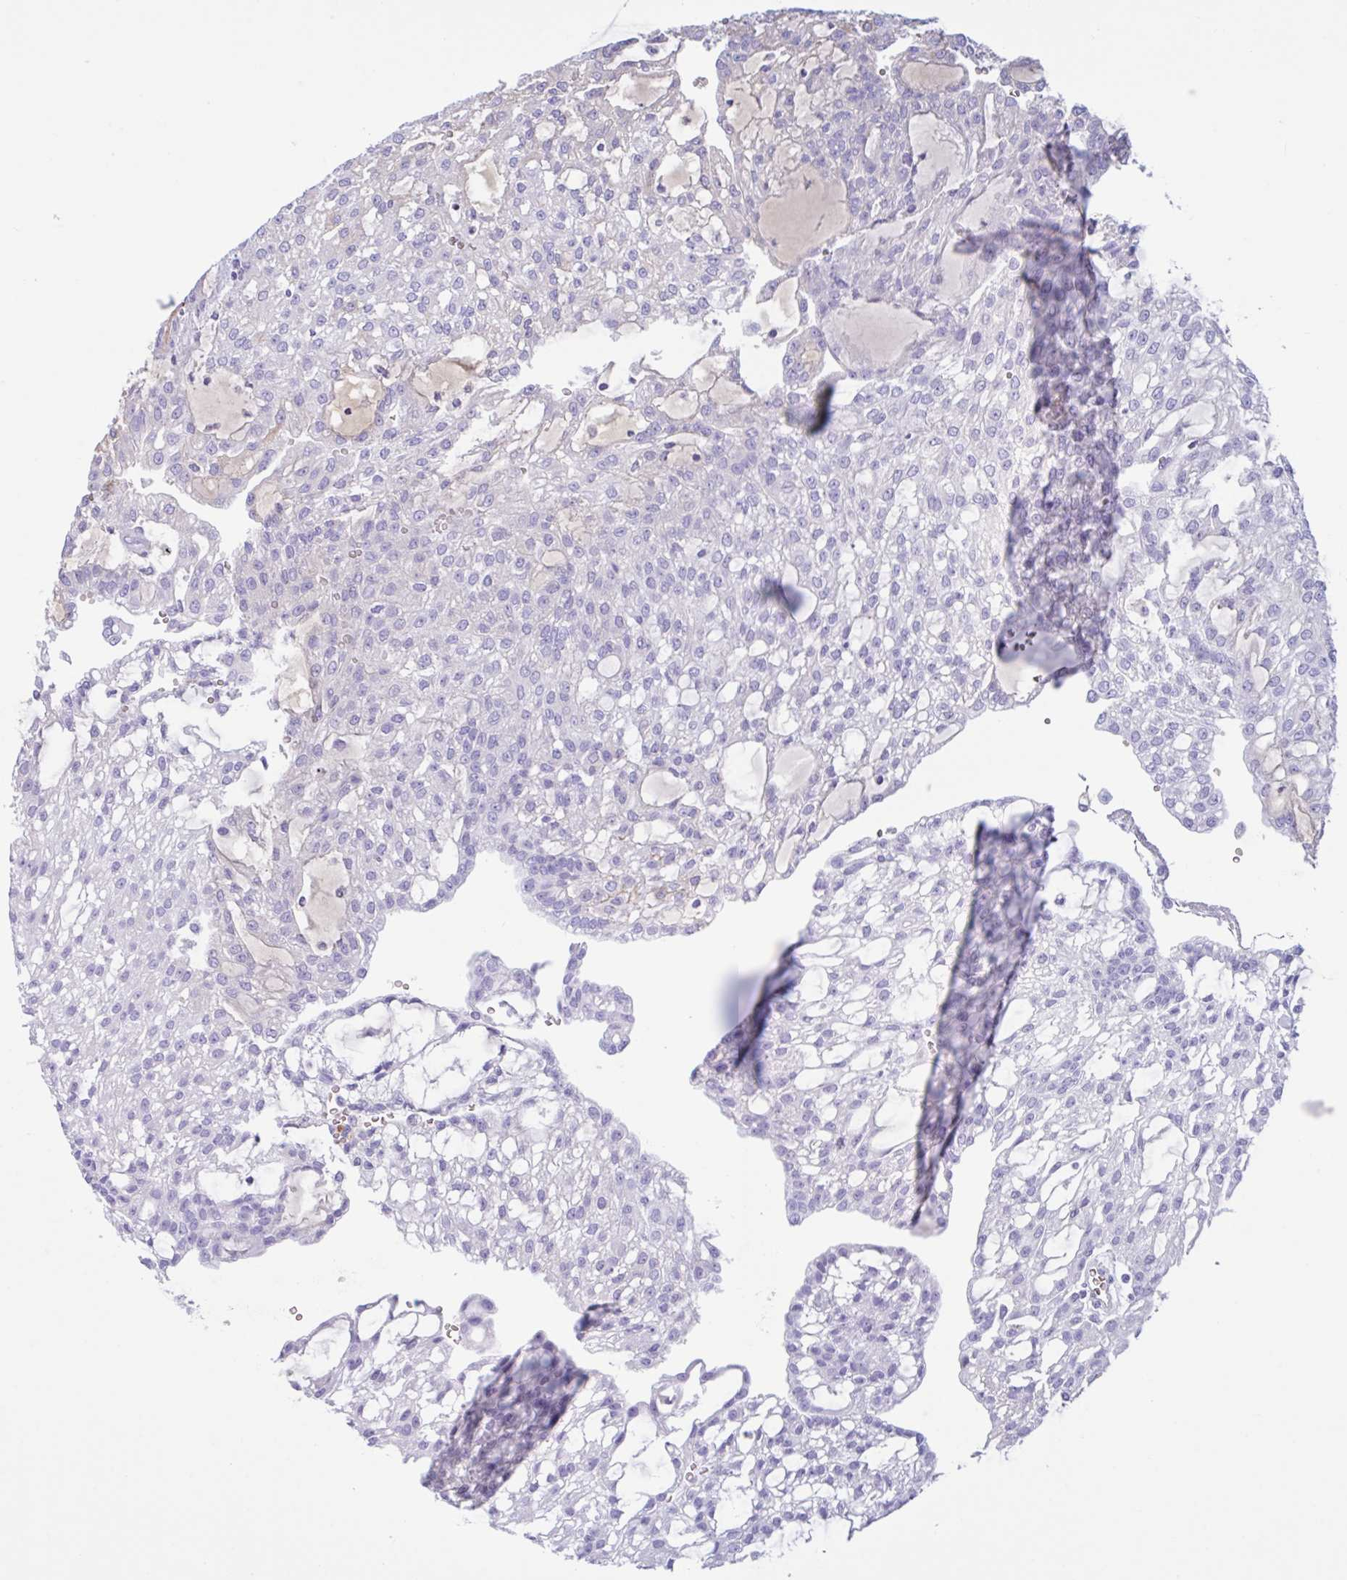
{"staining": {"intensity": "negative", "quantity": "none", "location": "none"}, "tissue": "renal cancer", "cell_type": "Tumor cells", "image_type": "cancer", "snomed": [{"axis": "morphology", "description": "Adenocarcinoma, NOS"}, {"axis": "topography", "description": "Kidney"}], "caption": "This is an immunohistochemistry histopathology image of human renal adenocarcinoma. There is no staining in tumor cells.", "gene": "LARGE2", "patient": {"sex": "male", "age": 63}}